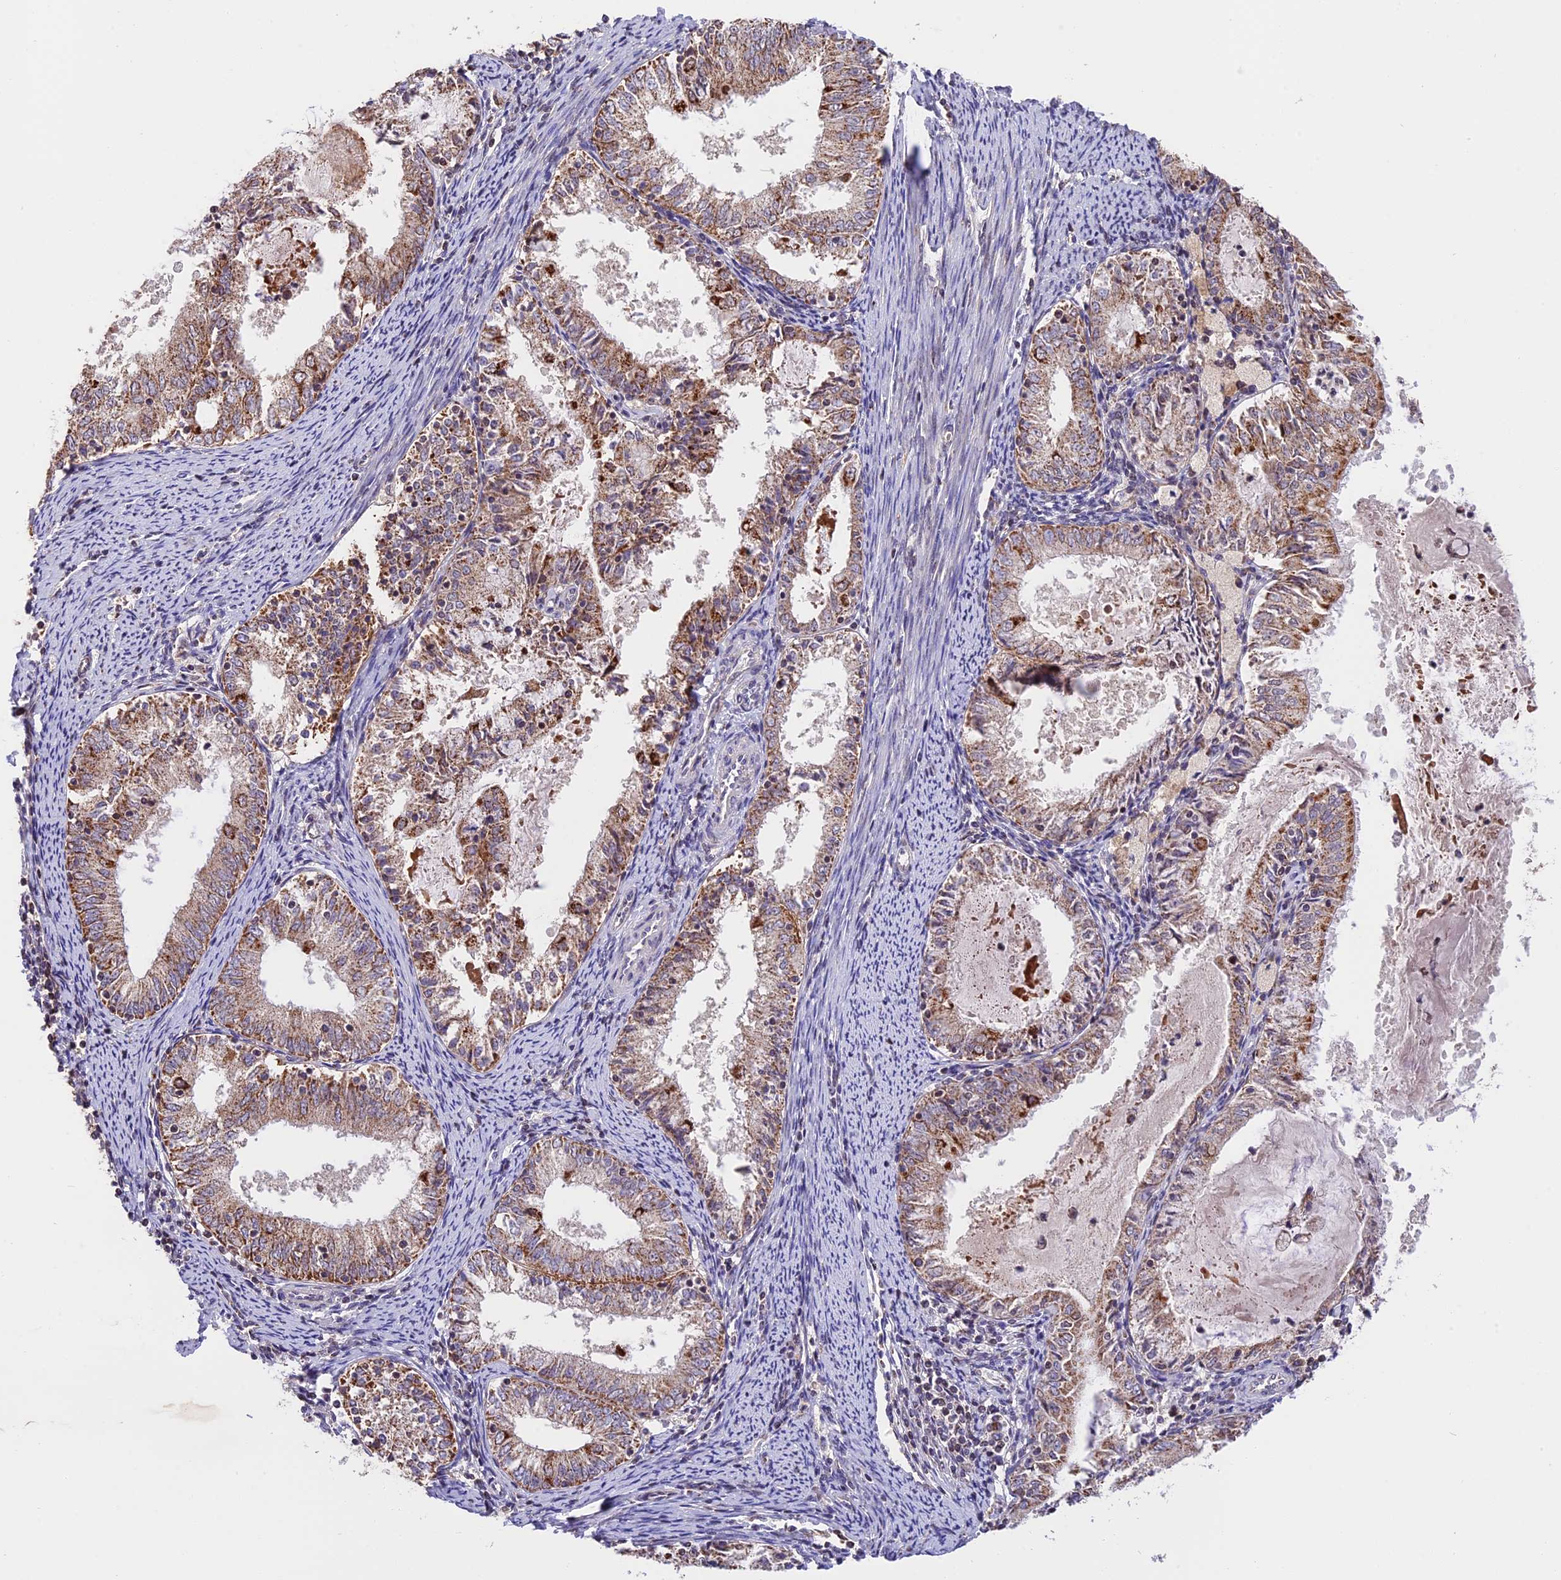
{"staining": {"intensity": "moderate", "quantity": ">75%", "location": "cytoplasmic/membranous"}, "tissue": "endometrial cancer", "cell_type": "Tumor cells", "image_type": "cancer", "snomed": [{"axis": "morphology", "description": "Adenocarcinoma, NOS"}, {"axis": "topography", "description": "Endometrium"}], "caption": "Protein expression analysis of human endometrial cancer reveals moderate cytoplasmic/membranous expression in about >75% of tumor cells. (Stains: DAB (3,3'-diaminobenzidine) in brown, nuclei in blue, Microscopy: brightfield microscopy at high magnification).", "gene": "RERGL", "patient": {"sex": "female", "age": 57}}